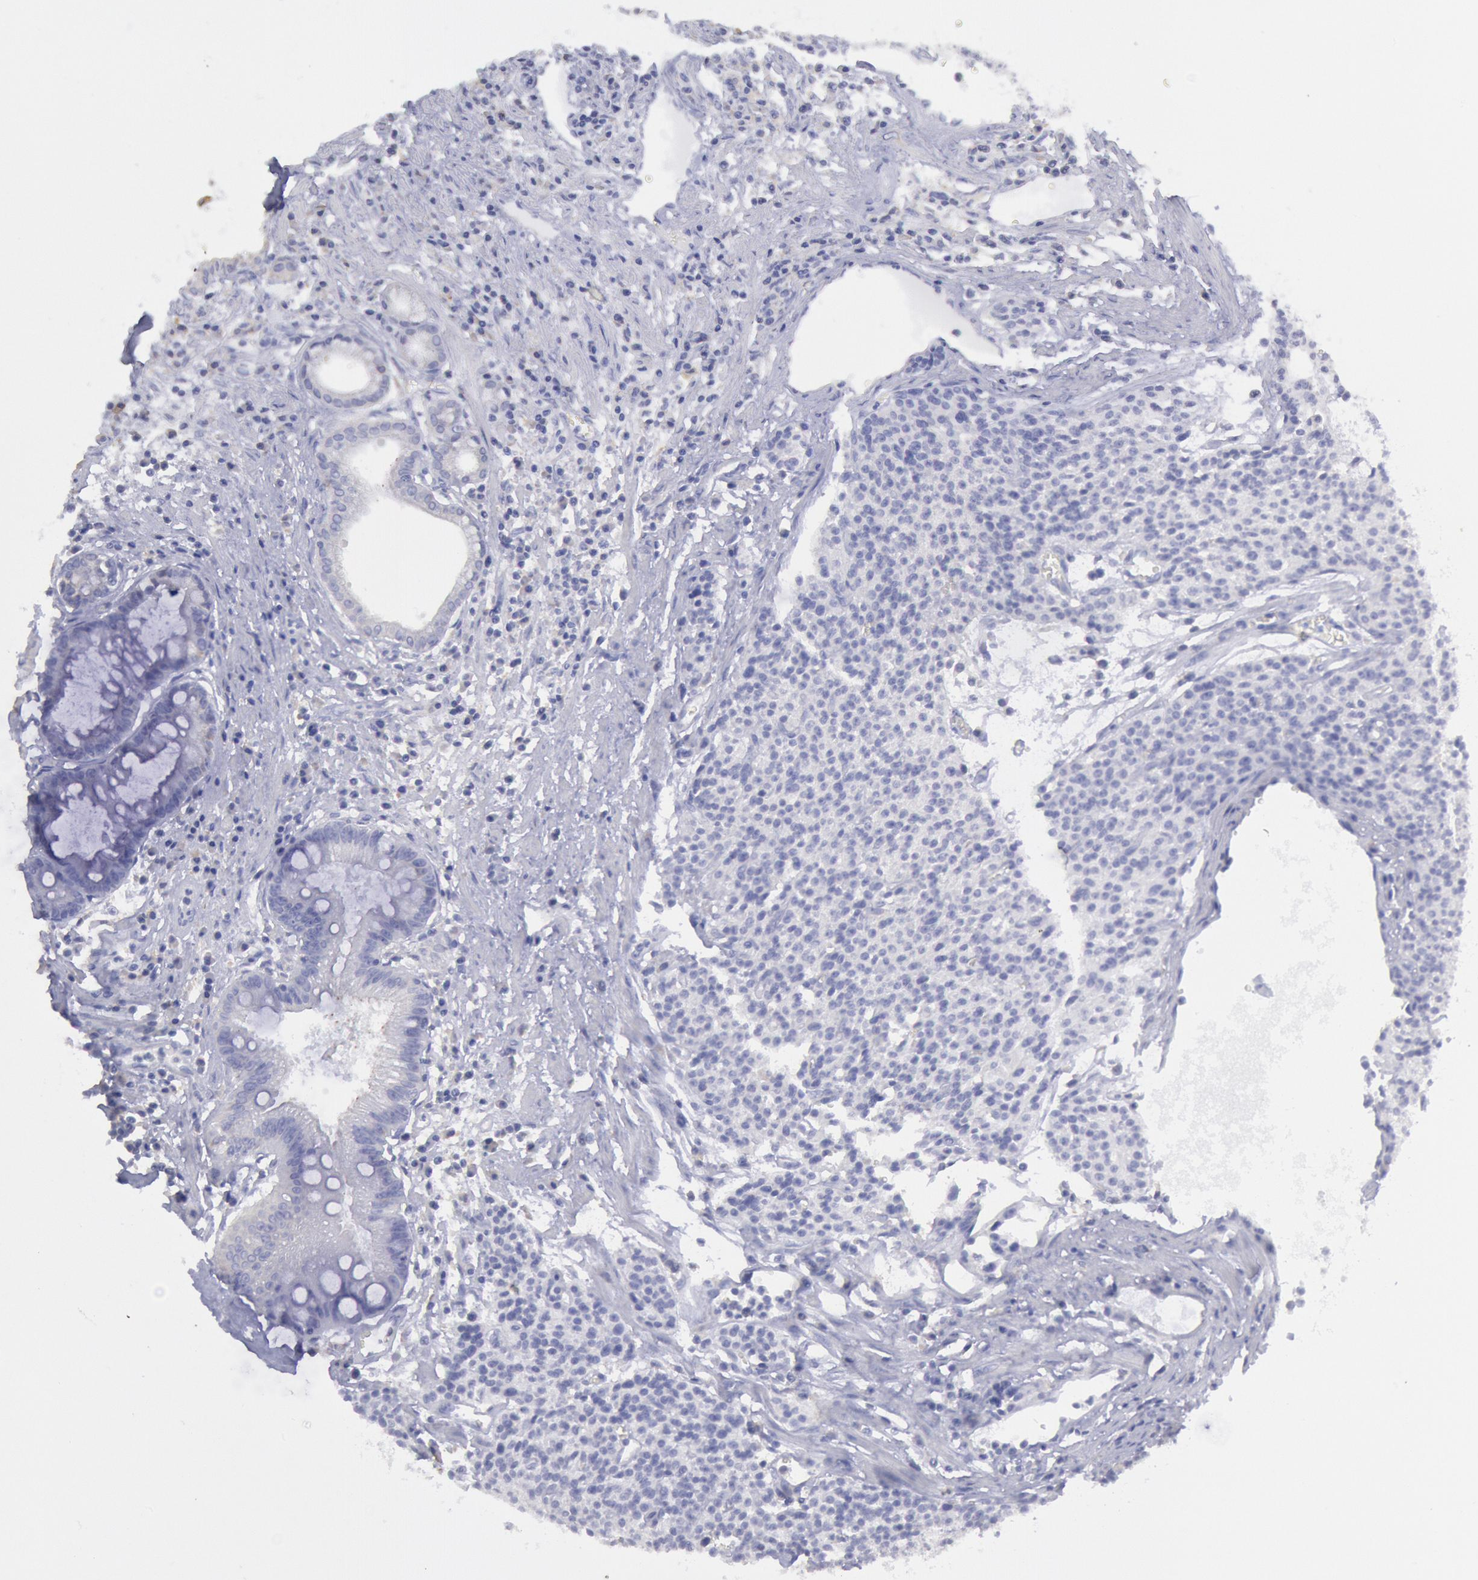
{"staining": {"intensity": "negative", "quantity": "none", "location": "none"}, "tissue": "carcinoid", "cell_type": "Tumor cells", "image_type": "cancer", "snomed": [{"axis": "morphology", "description": "Carcinoid, malignant, NOS"}, {"axis": "topography", "description": "Stomach"}], "caption": "Immunohistochemistry histopathology image of human malignant carcinoid stained for a protein (brown), which displays no staining in tumor cells.", "gene": "MYH7", "patient": {"sex": "female", "age": 76}}